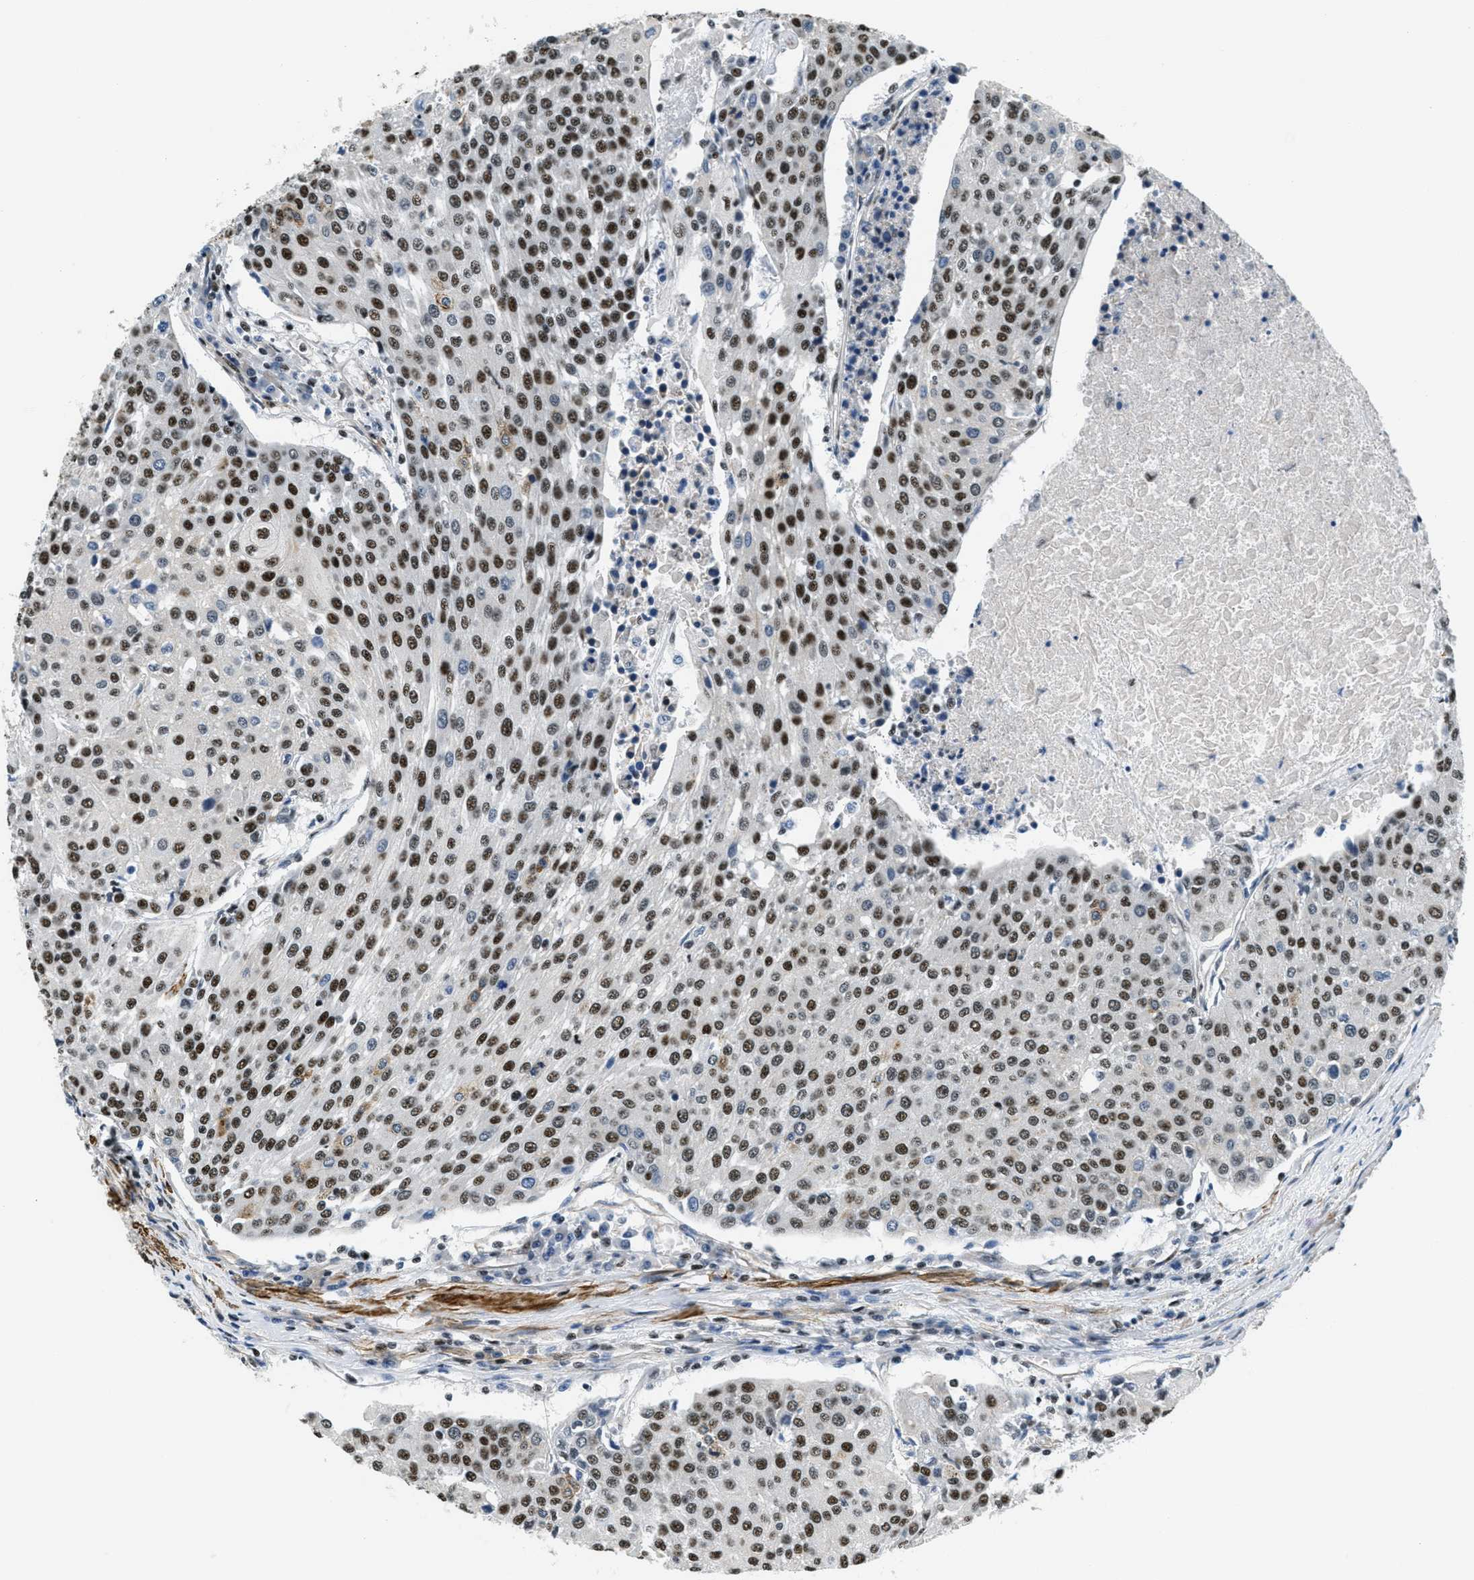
{"staining": {"intensity": "strong", "quantity": ">75%", "location": "nuclear"}, "tissue": "urothelial cancer", "cell_type": "Tumor cells", "image_type": "cancer", "snomed": [{"axis": "morphology", "description": "Urothelial carcinoma, High grade"}, {"axis": "topography", "description": "Urinary bladder"}], "caption": "Immunohistochemical staining of human urothelial cancer exhibits high levels of strong nuclear protein positivity in about >75% of tumor cells.", "gene": "CFAP36", "patient": {"sex": "female", "age": 85}}